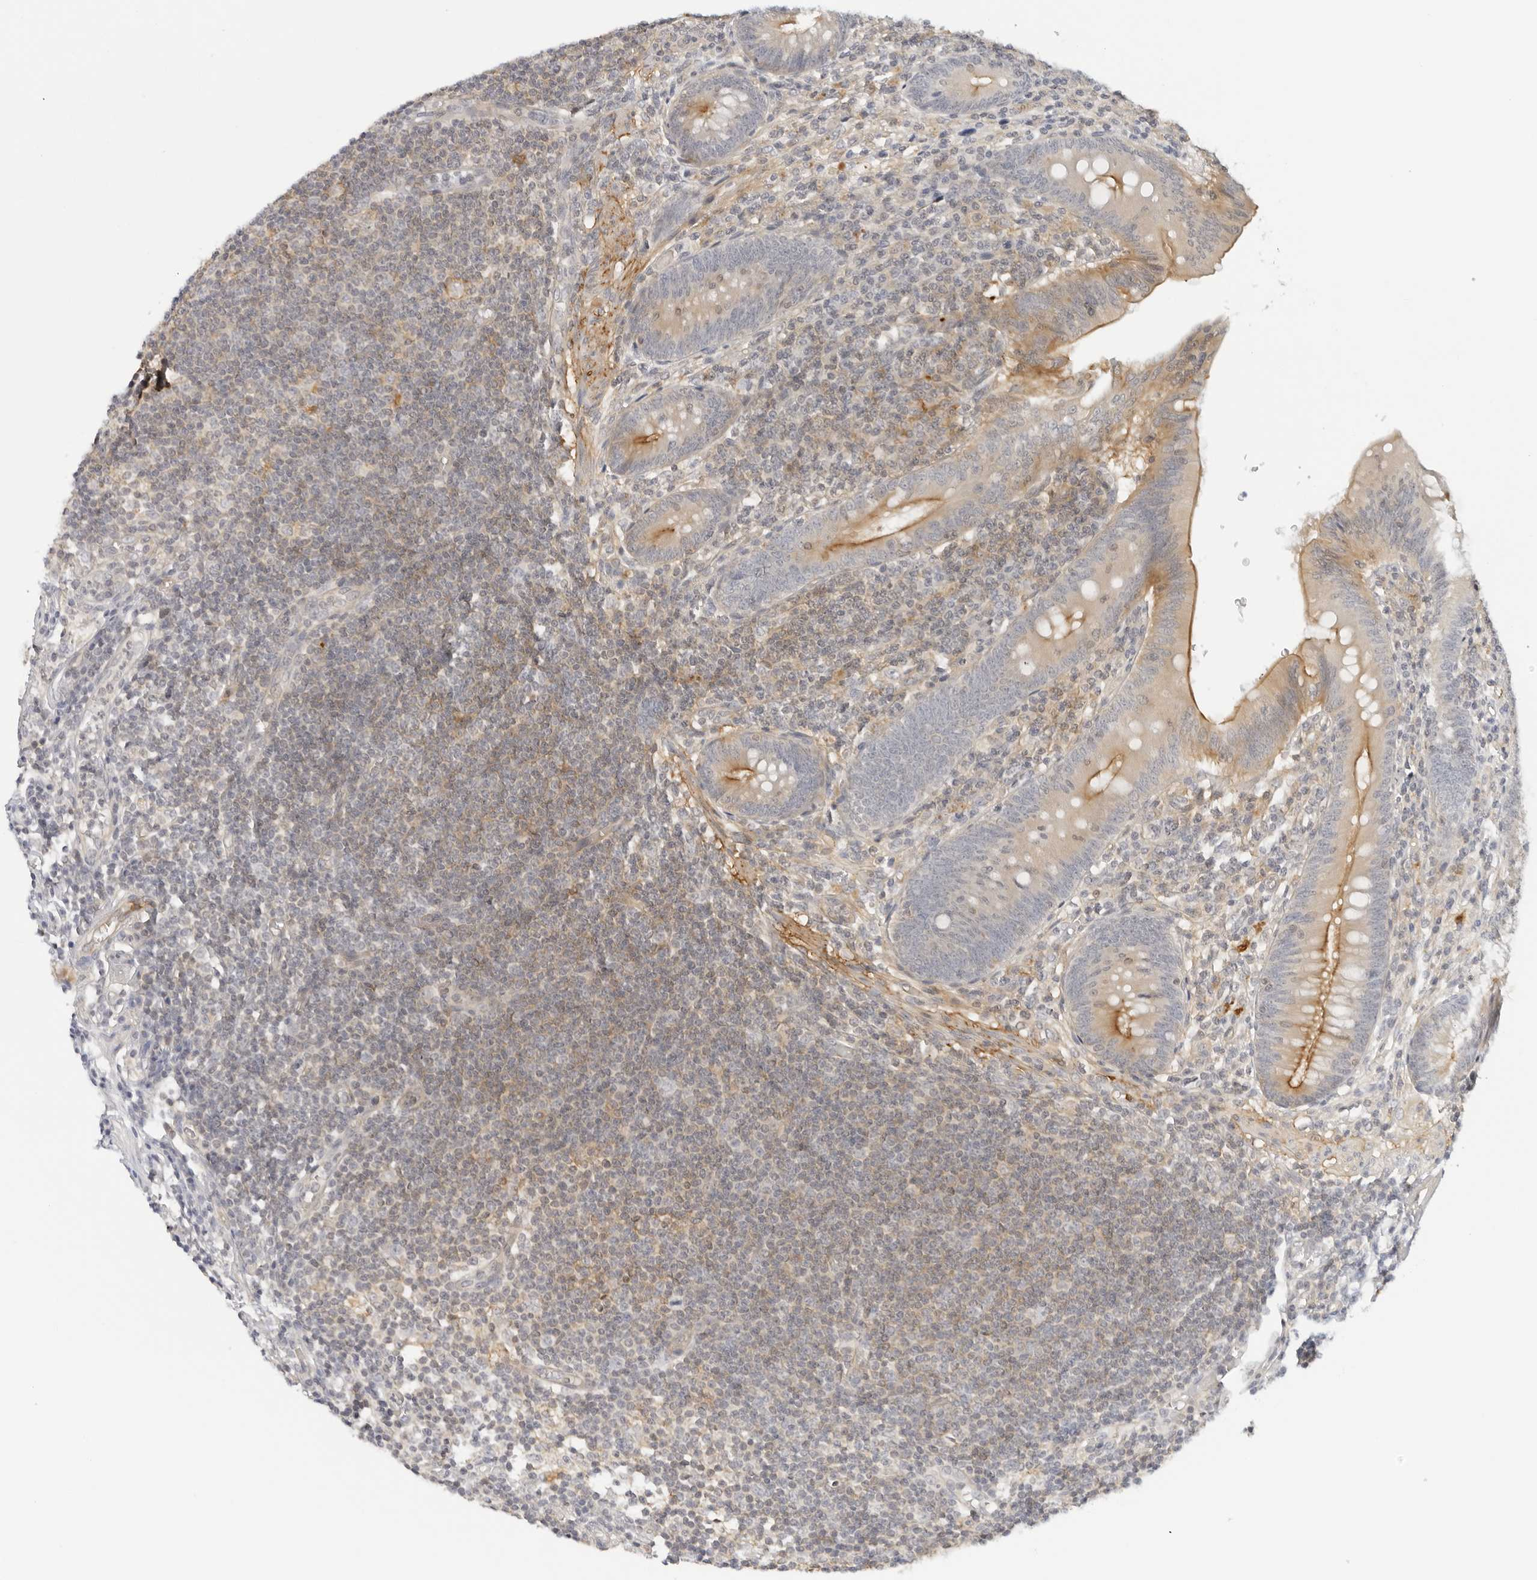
{"staining": {"intensity": "moderate", "quantity": "25%-75%", "location": "cytoplasmic/membranous"}, "tissue": "appendix", "cell_type": "Glandular cells", "image_type": "normal", "snomed": [{"axis": "morphology", "description": "Normal tissue, NOS"}, {"axis": "morphology", "description": "Inflammation, NOS"}, {"axis": "topography", "description": "Appendix"}], "caption": "This image demonstrates immunohistochemistry (IHC) staining of benign appendix, with medium moderate cytoplasmic/membranous expression in about 25%-75% of glandular cells.", "gene": "OSCP1", "patient": {"sex": "male", "age": 46}}